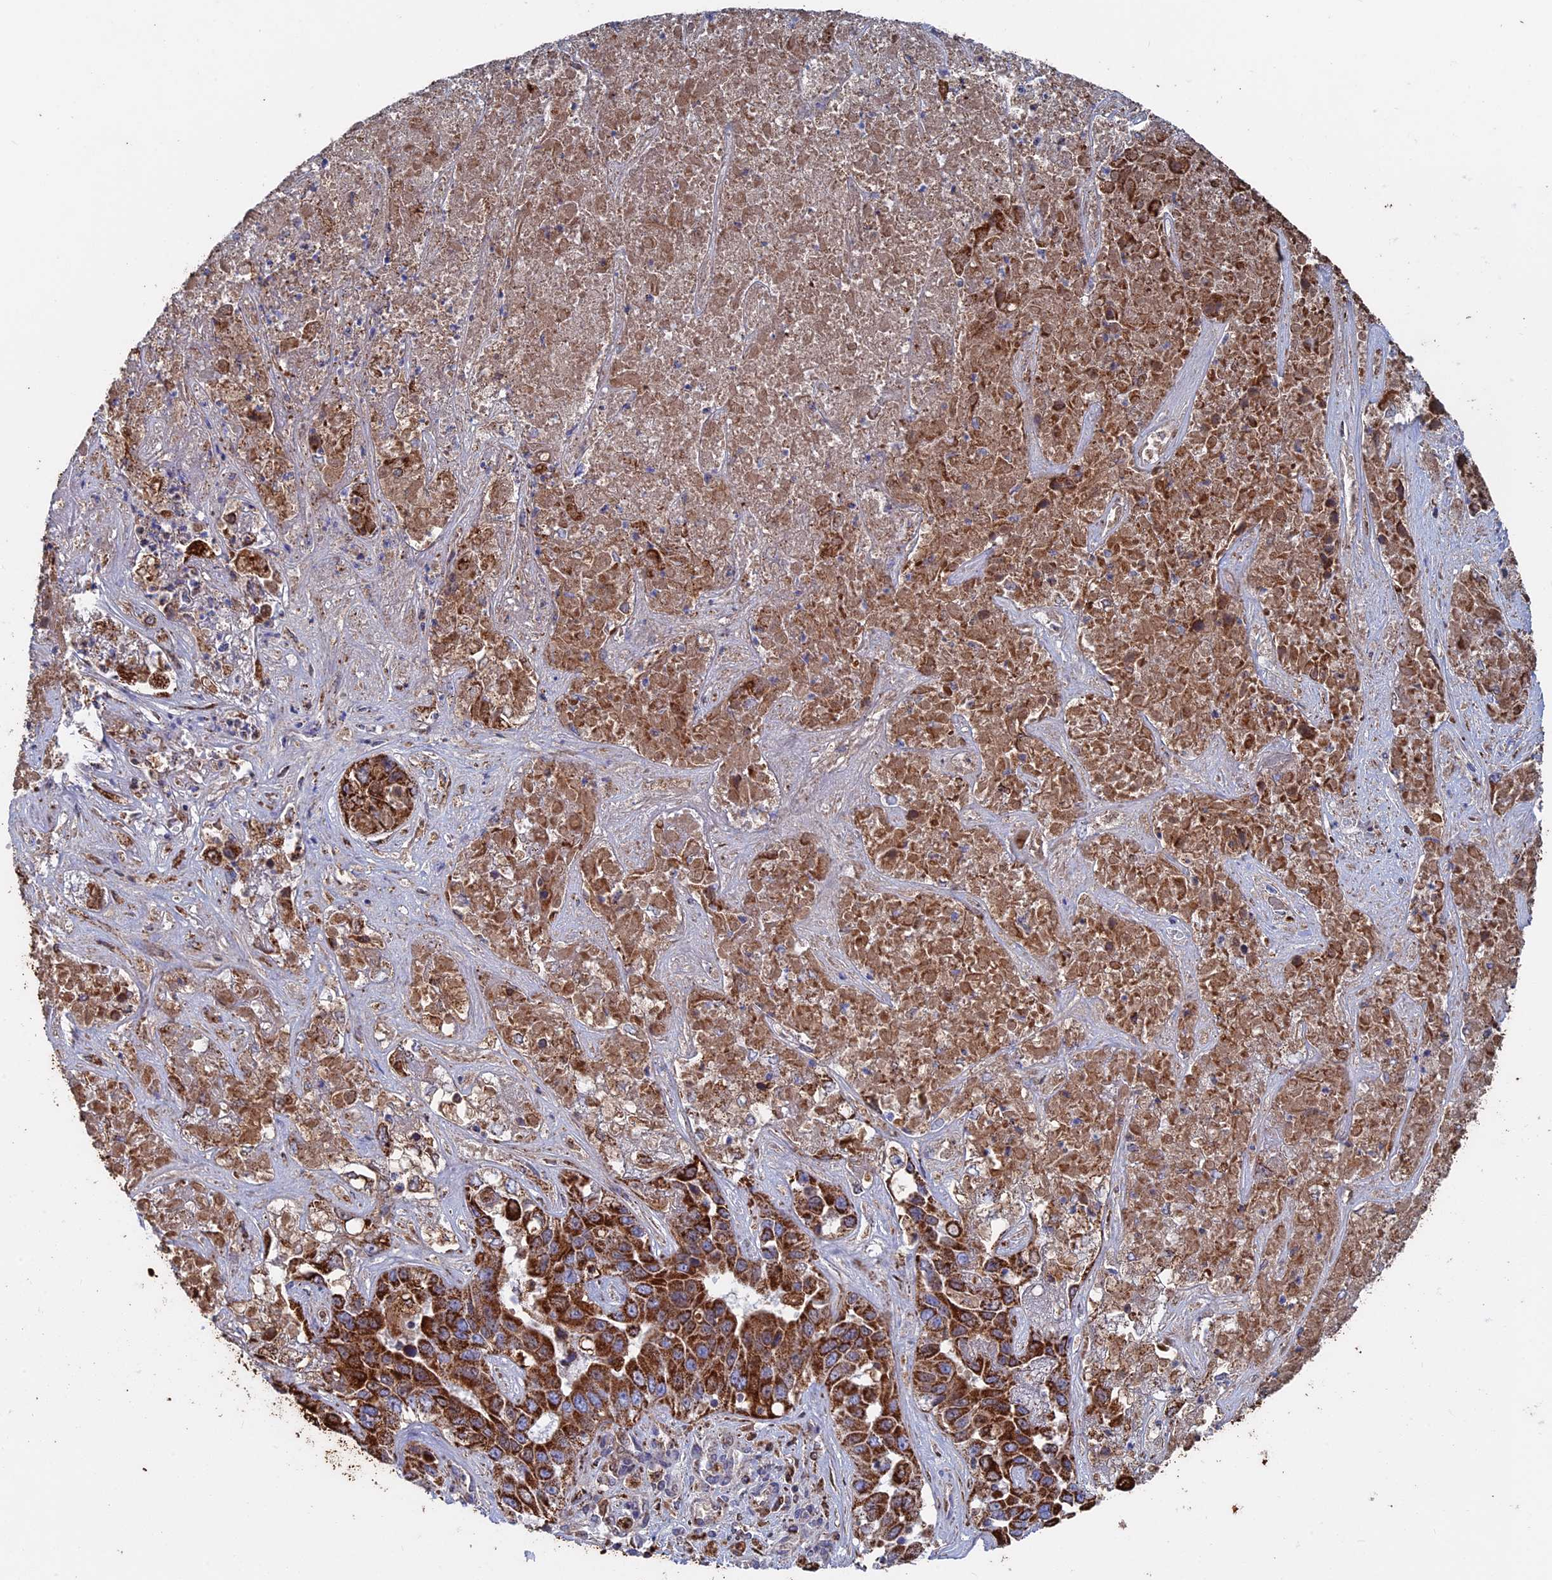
{"staining": {"intensity": "strong", "quantity": ">75%", "location": "cytoplasmic/membranous"}, "tissue": "liver cancer", "cell_type": "Tumor cells", "image_type": "cancer", "snomed": [{"axis": "morphology", "description": "Cholangiocarcinoma"}, {"axis": "topography", "description": "Liver"}], "caption": "IHC (DAB) staining of human liver cancer displays strong cytoplasmic/membranous protein positivity in approximately >75% of tumor cells.", "gene": "SEC24D", "patient": {"sex": "female", "age": 52}}